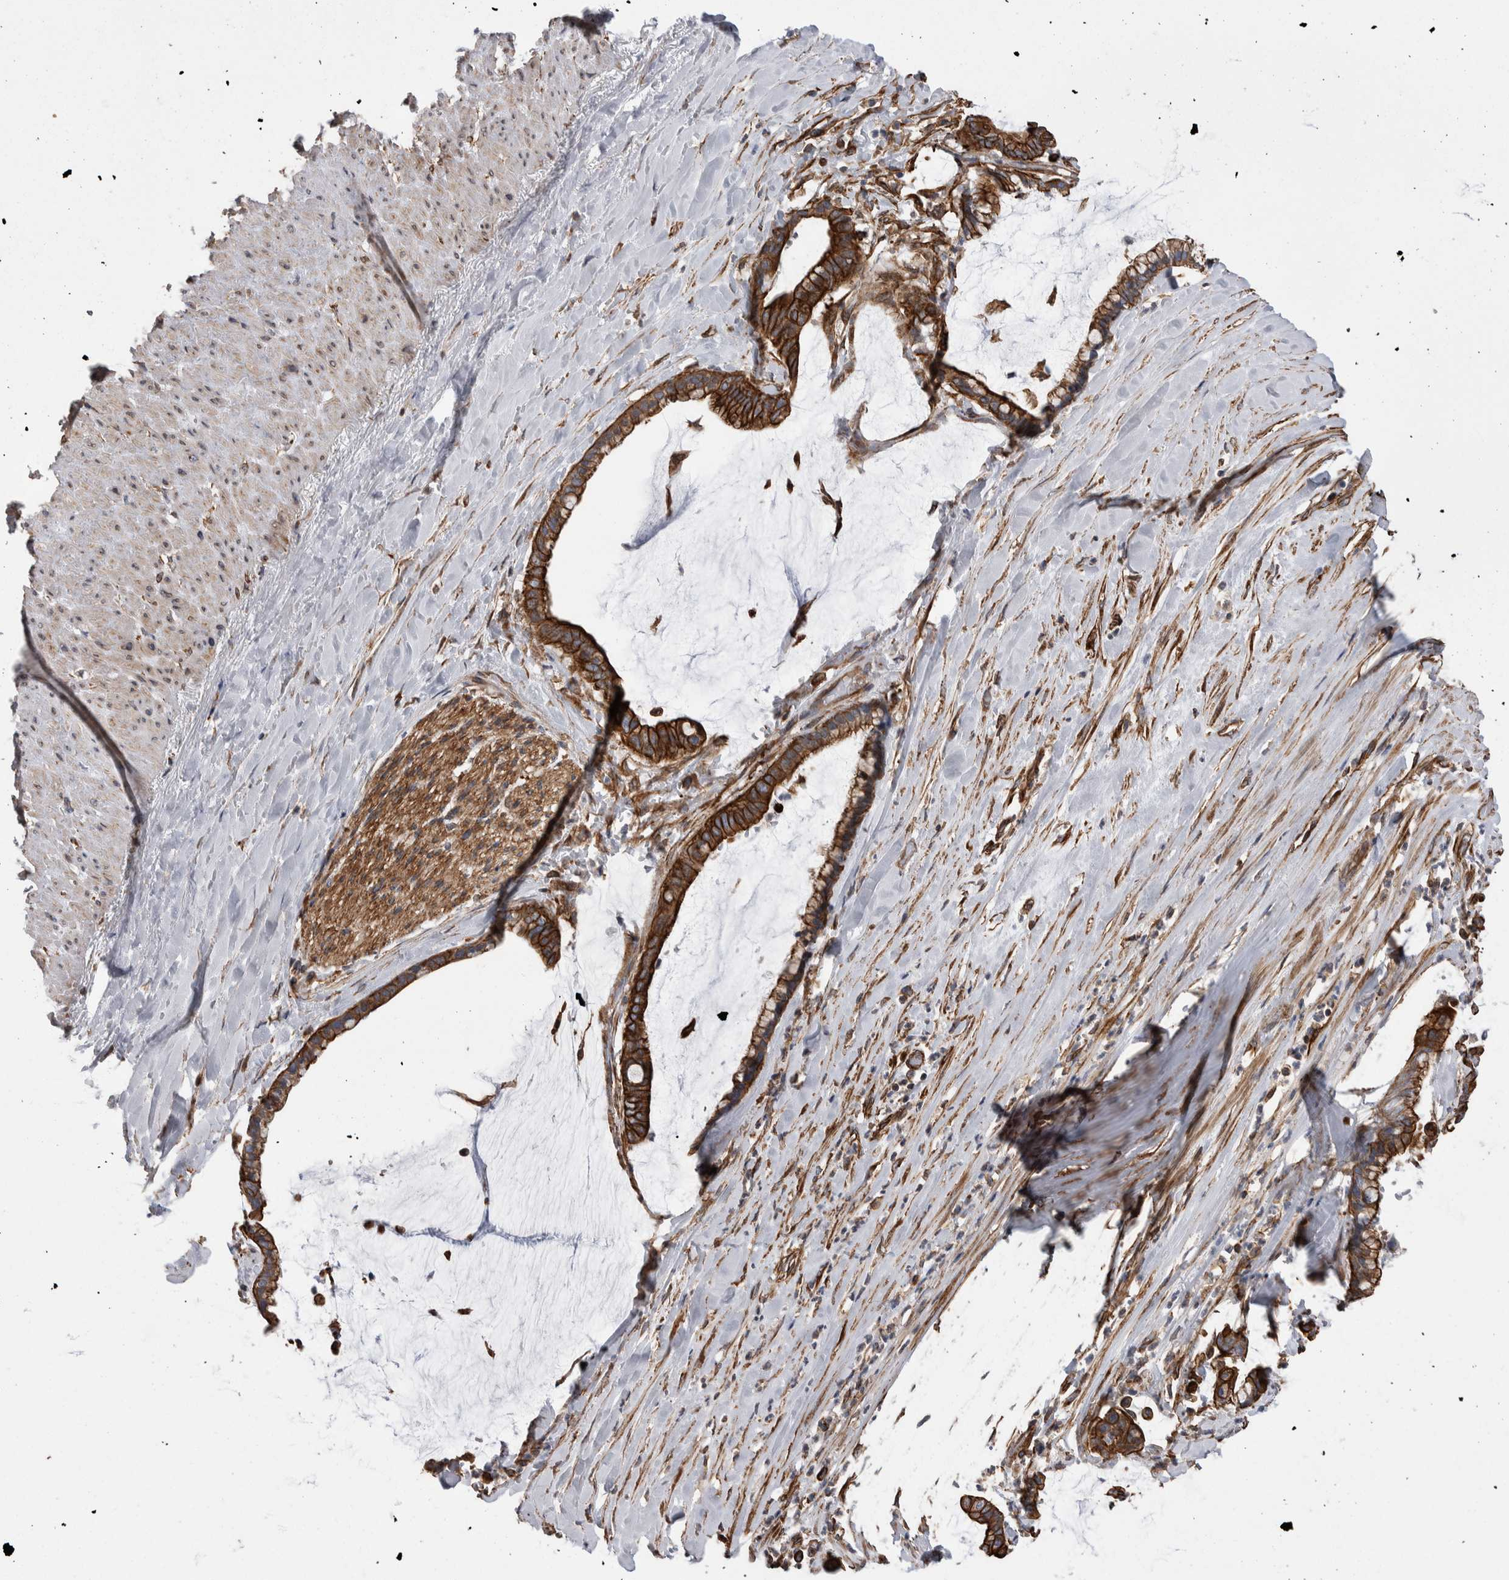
{"staining": {"intensity": "strong", "quantity": ">75%", "location": "cytoplasmic/membranous"}, "tissue": "pancreatic cancer", "cell_type": "Tumor cells", "image_type": "cancer", "snomed": [{"axis": "morphology", "description": "Adenocarcinoma, NOS"}, {"axis": "topography", "description": "Pancreas"}], "caption": "Pancreatic cancer (adenocarcinoma) tissue exhibits strong cytoplasmic/membranous positivity in approximately >75% of tumor cells", "gene": "KIF12", "patient": {"sex": "male", "age": 41}}